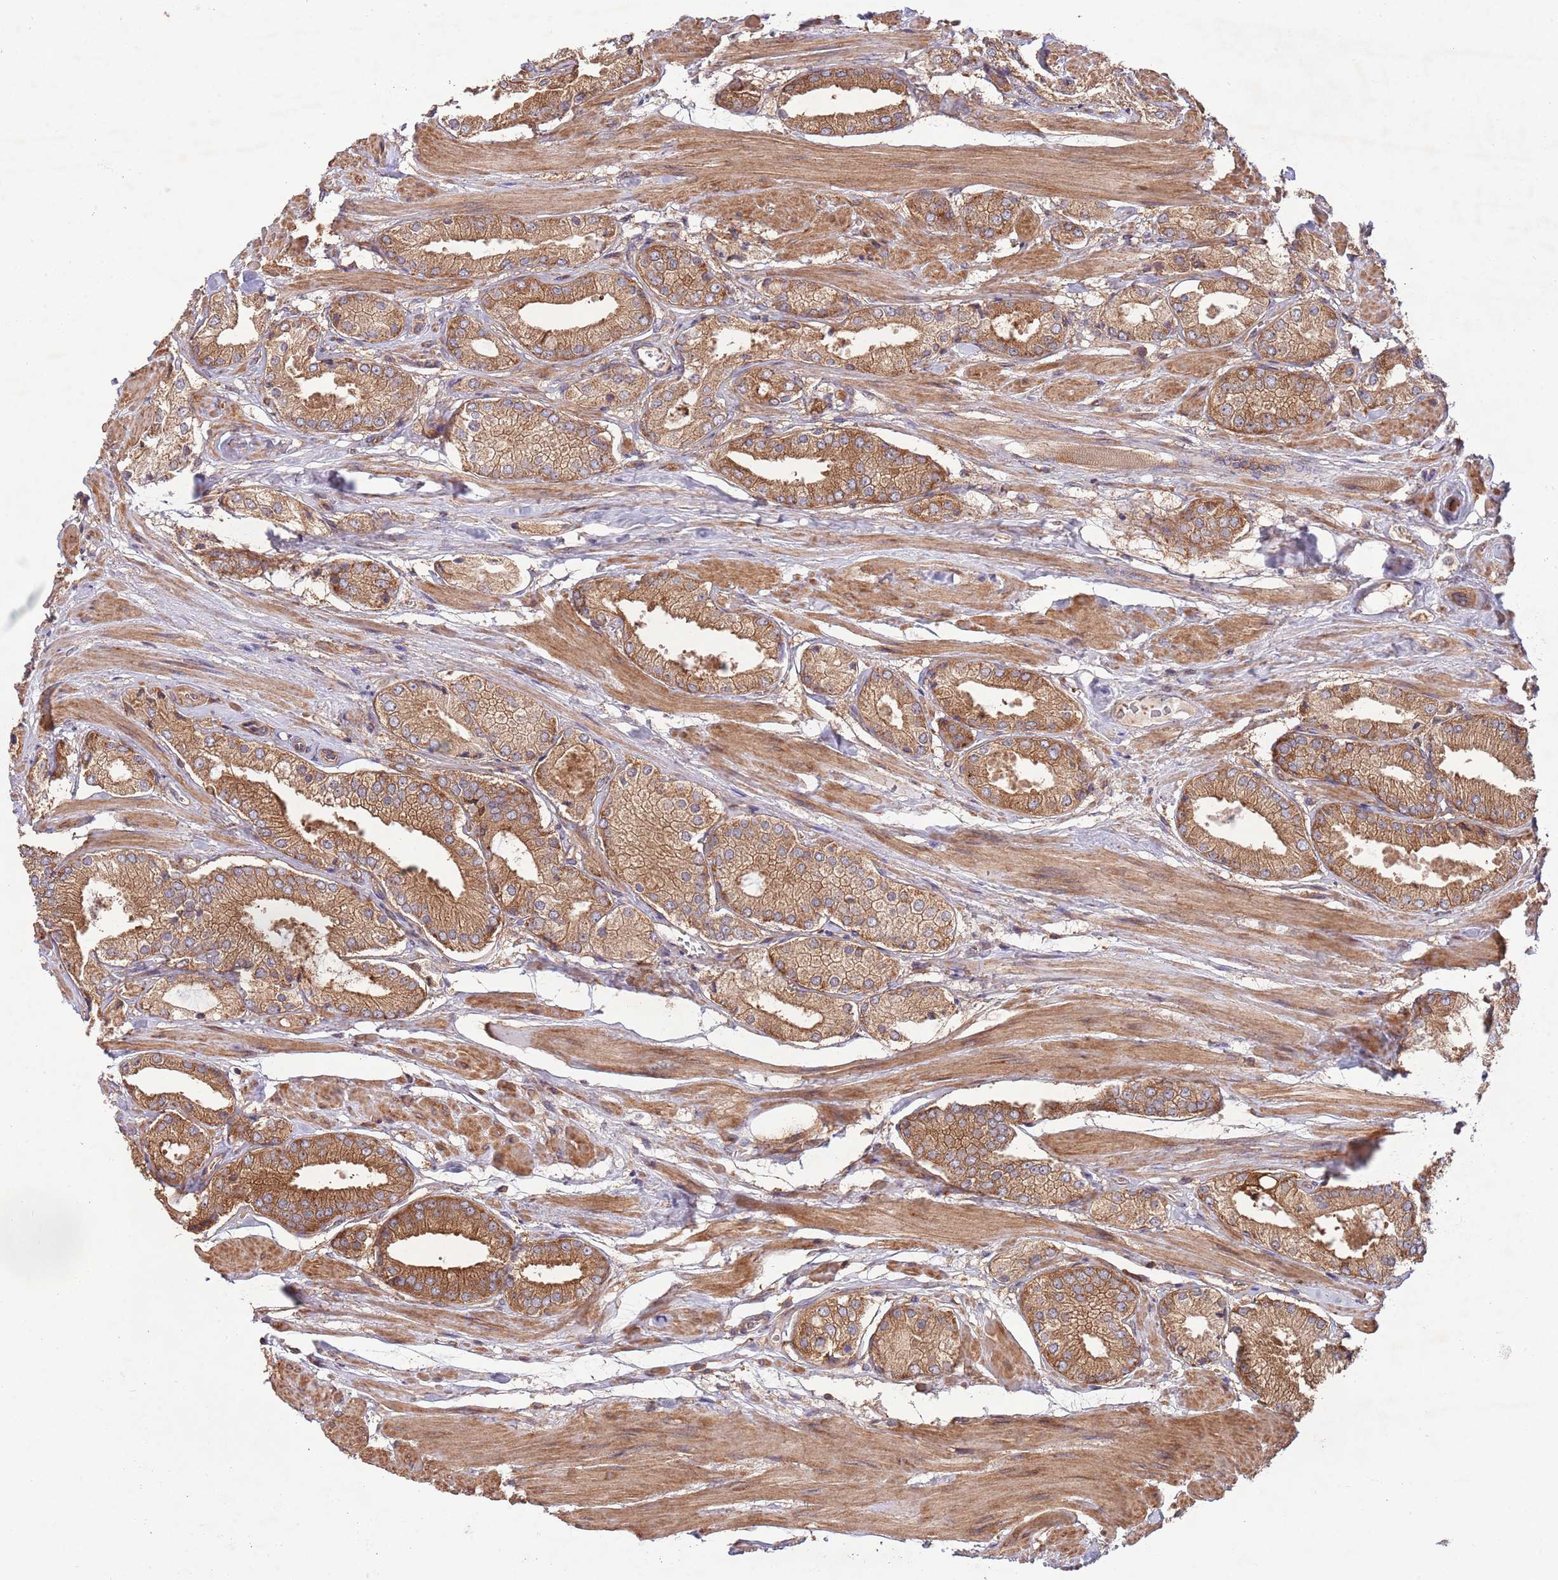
{"staining": {"intensity": "moderate", "quantity": ">75%", "location": "cytoplasmic/membranous"}, "tissue": "prostate cancer", "cell_type": "Tumor cells", "image_type": "cancer", "snomed": [{"axis": "morphology", "description": "Adenocarcinoma, High grade"}, {"axis": "topography", "description": "Prostate and seminal vesicle, NOS"}], "caption": "Brown immunohistochemical staining in human prostate cancer (high-grade adenocarcinoma) reveals moderate cytoplasmic/membranous positivity in approximately >75% of tumor cells.", "gene": "RNF19B", "patient": {"sex": "male", "age": 64}}